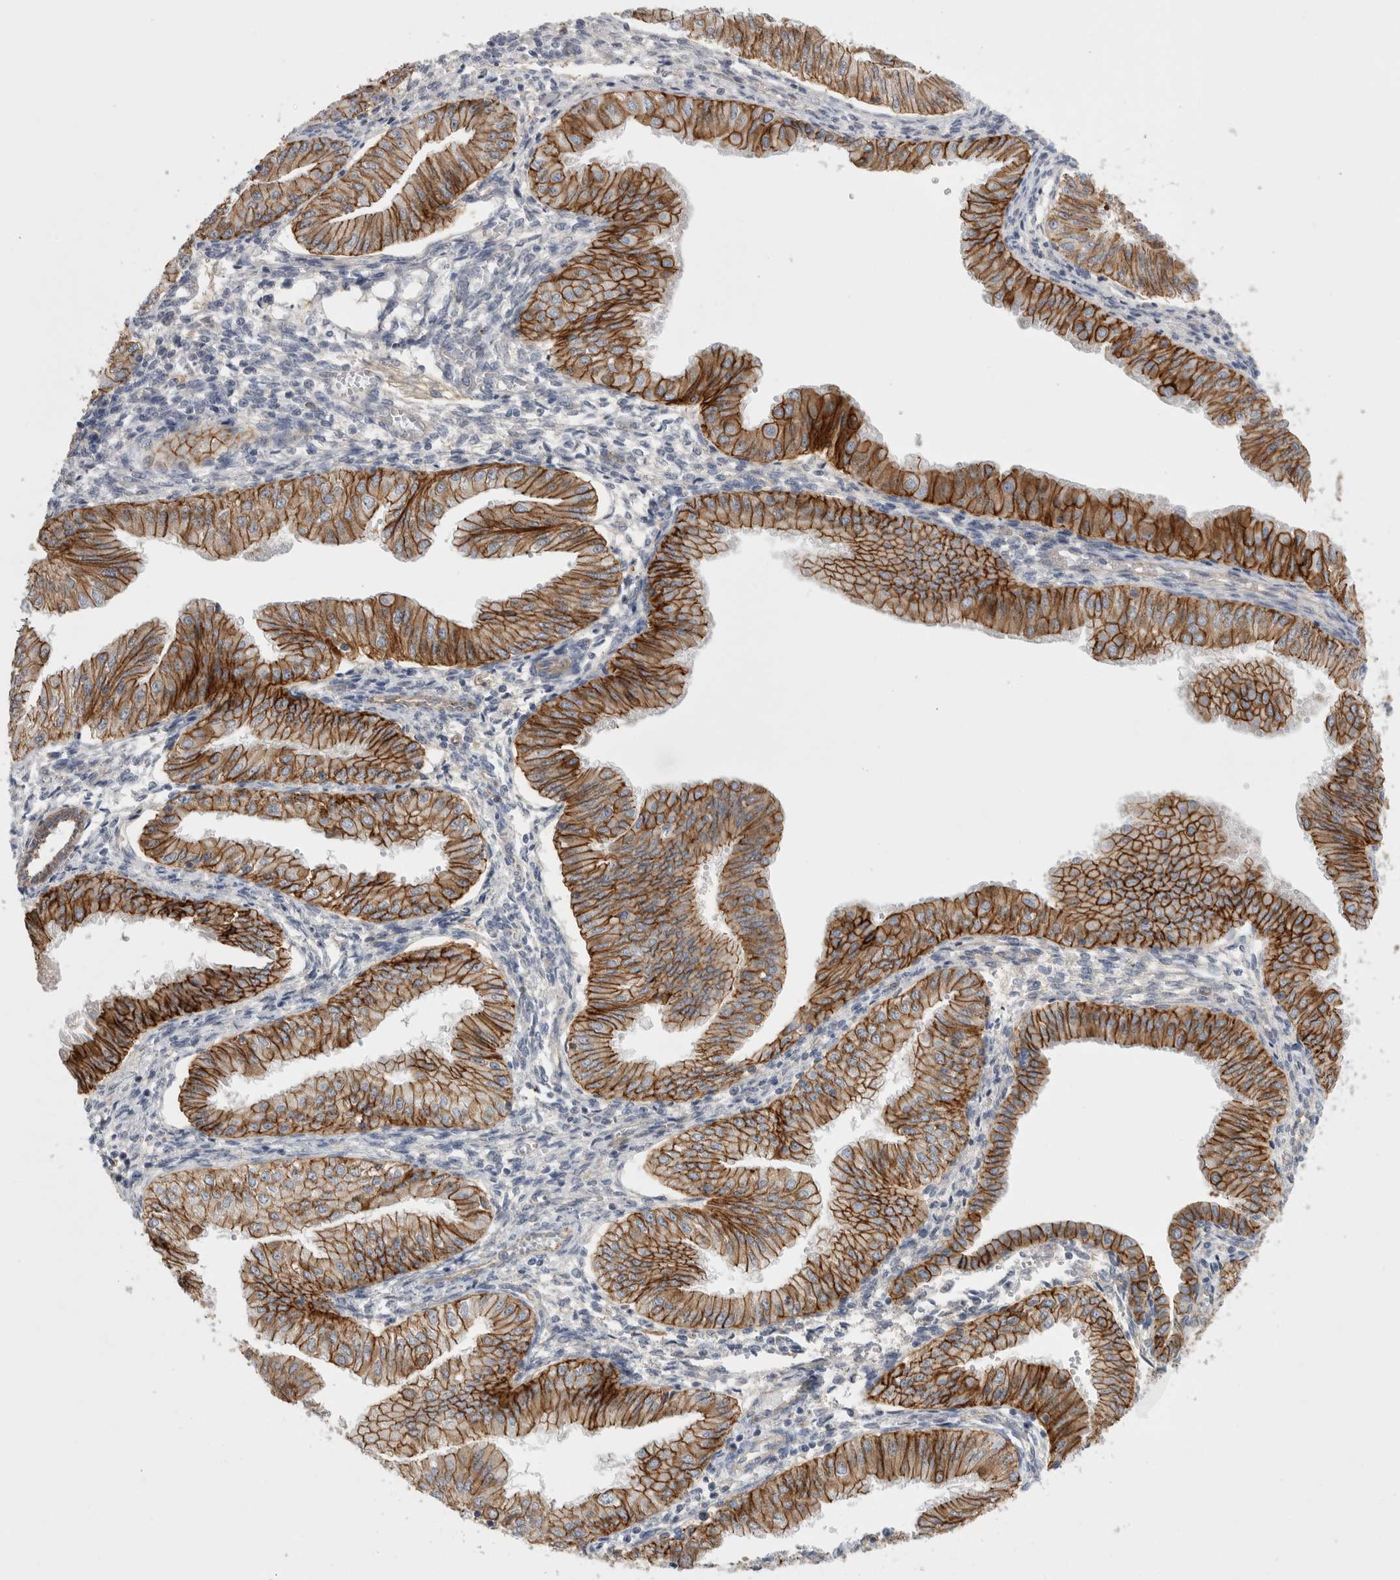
{"staining": {"intensity": "moderate", "quantity": ">75%", "location": "cytoplasmic/membranous"}, "tissue": "endometrial cancer", "cell_type": "Tumor cells", "image_type": "cancer", "snomed": [{"axis": "morphology", "description": "Normal tissue, NOS"}, {"axis": "morphology", "description": "Adenocarcinoma, NOS"}, {"axis": "topography", "description": "Endometrium"}], "caption": "Protein expression analysis of endometrial cancer shows moderate cytoplasmic/membranous staining in about >75% of tumor cells. Nuclei are stained in blue.", "gene": "VANGL1", "patient": {"sex": "female", "age": 53}}